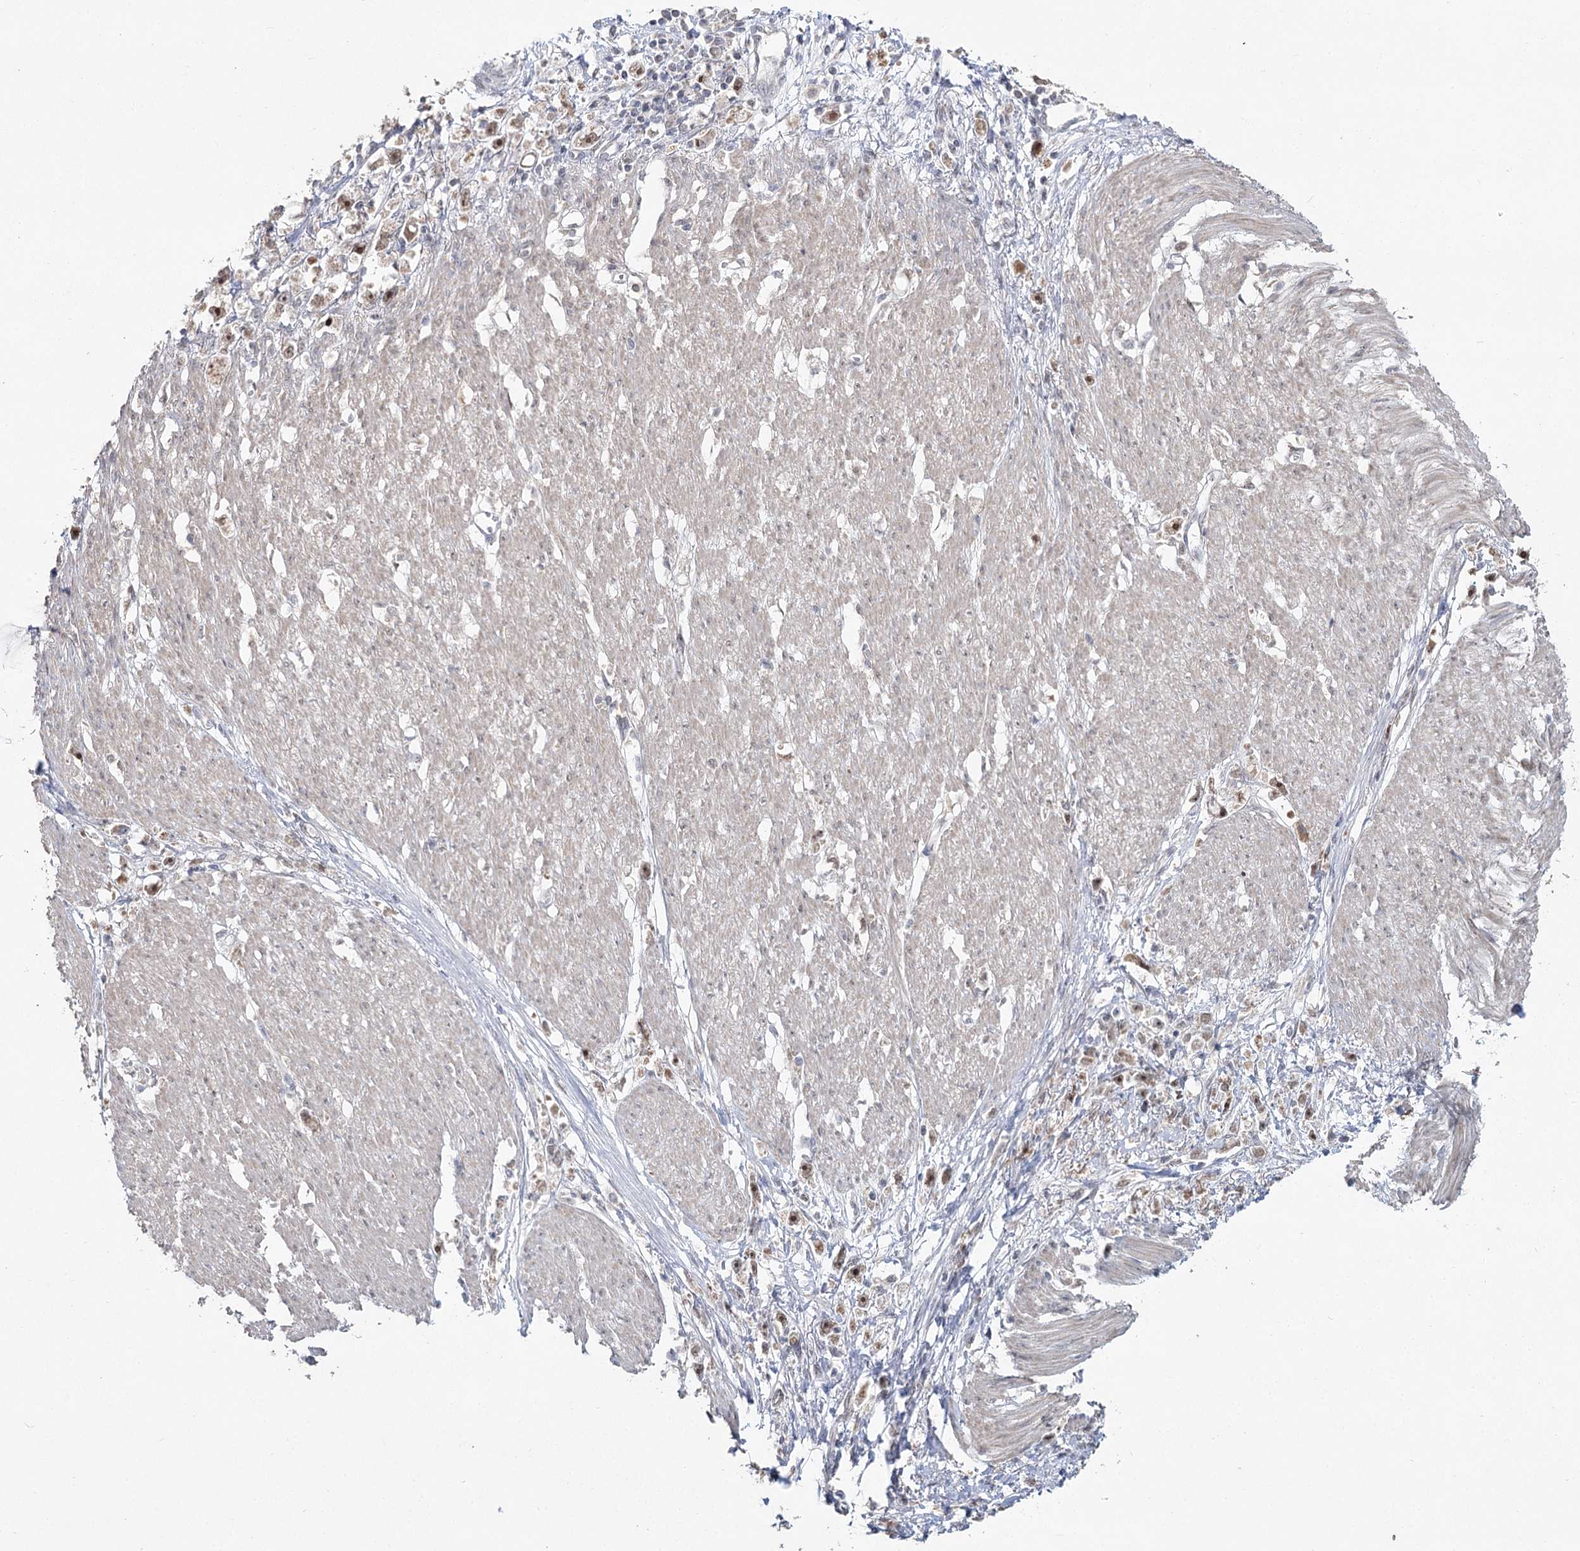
{"staining": {"intensity": "moderate", "quantity": ">75%", "location": "nuclear"}, "tissue": "stomach cancer", "cell_type": "Tumor cells", "image_type": "cancer", "snomed": [{"axis": "morphology", "description": "Adenocarcinoma, NOS"}, {"axis": "topography", "description": "Stomach"}], "caption": "Immunohistochemistry (IHC) photomicrograph of neoplastic tissue: stomach cancer stained using IHC shows medium levels of moderate protein expression localized specifically in the nuclear of tumor cells, appearing as a nuclear brown color.", "gene": "RUFY4", "patient": {"sex": "female", "age": 59}}